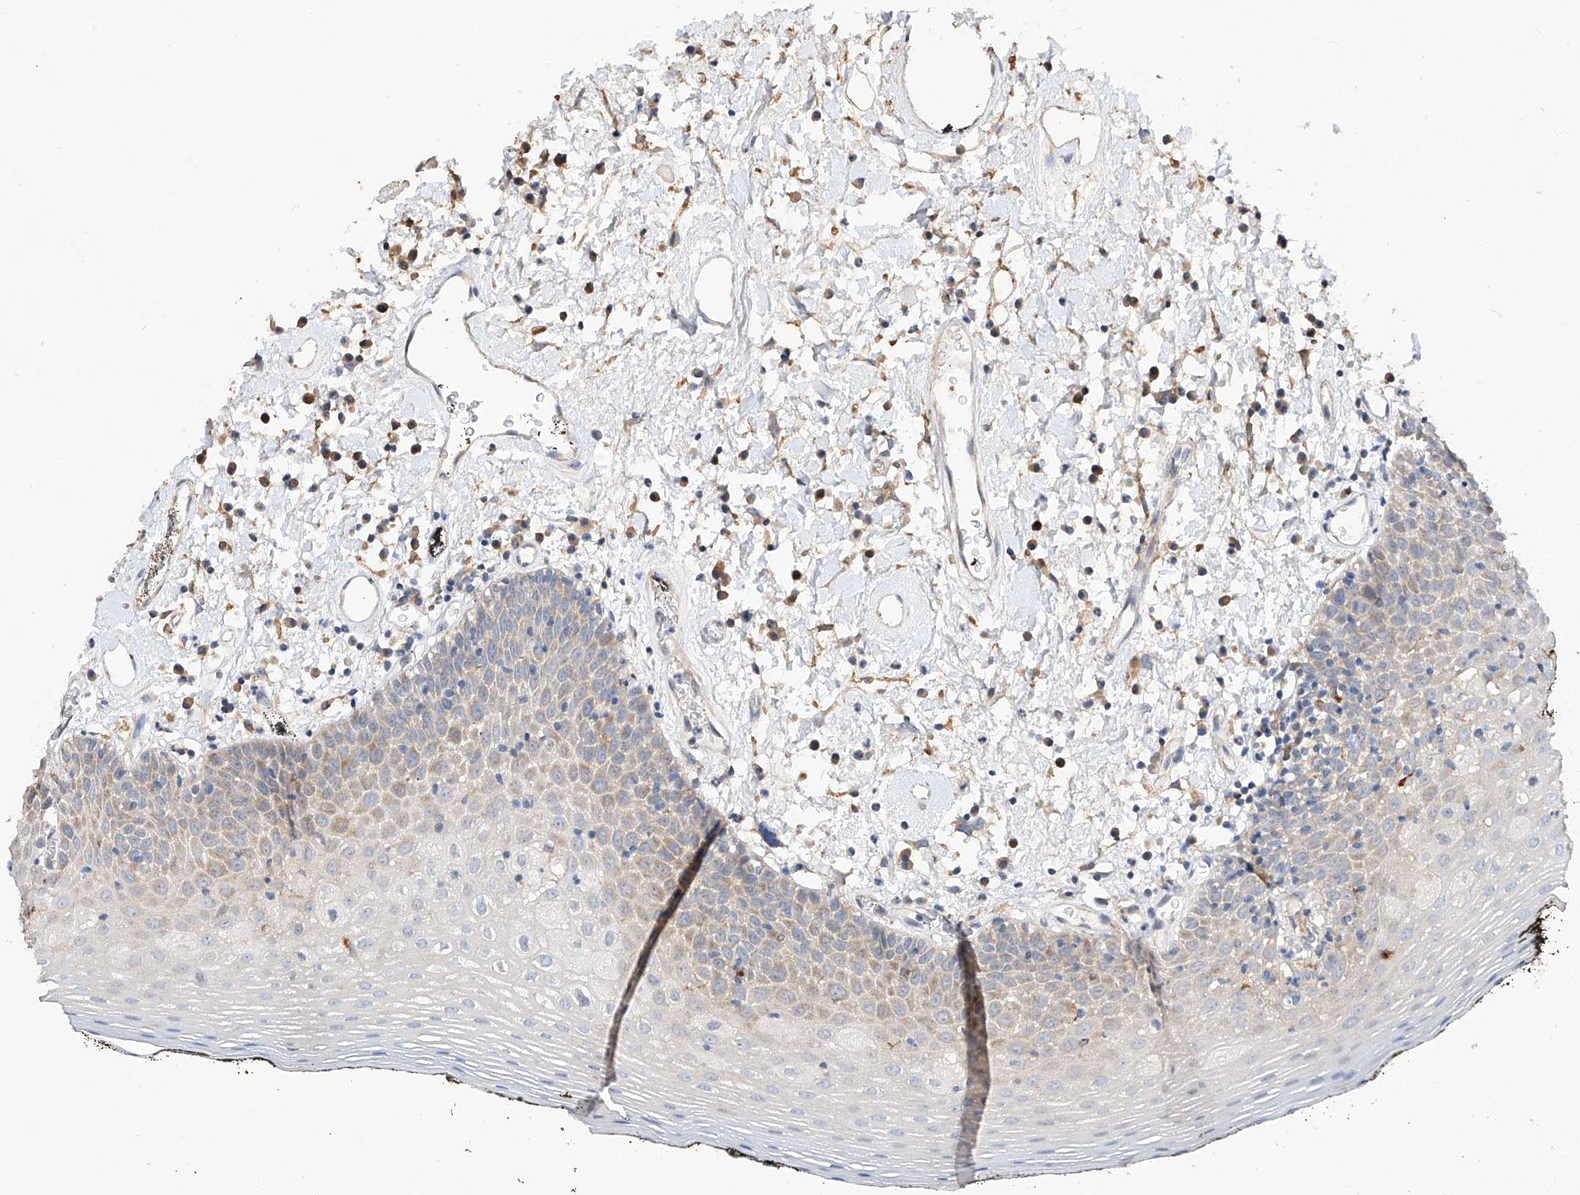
{"staining": {"intensity": "weak", "quantity": "25%-75%", "location": "cytoplasmic/membranous"}, "tissue": "oral mucosa", "cell_type": "Squamous epithelial cells", "image_type": "normal", "snomed": [{"axis": "morphology", "description": "Normal tissue, NOS"}, {"axis": "topography", "description": "Oral tissue"}], "caption": "Approximately 25%-75% of squamous epithelial cells in benign human oral mucosa display weak cytoplasmic/membranous protein staining as visualized by brown immunohistochemical staining.", "gene": "AMD1", "patient": {"sex": "male", "age": 74}}